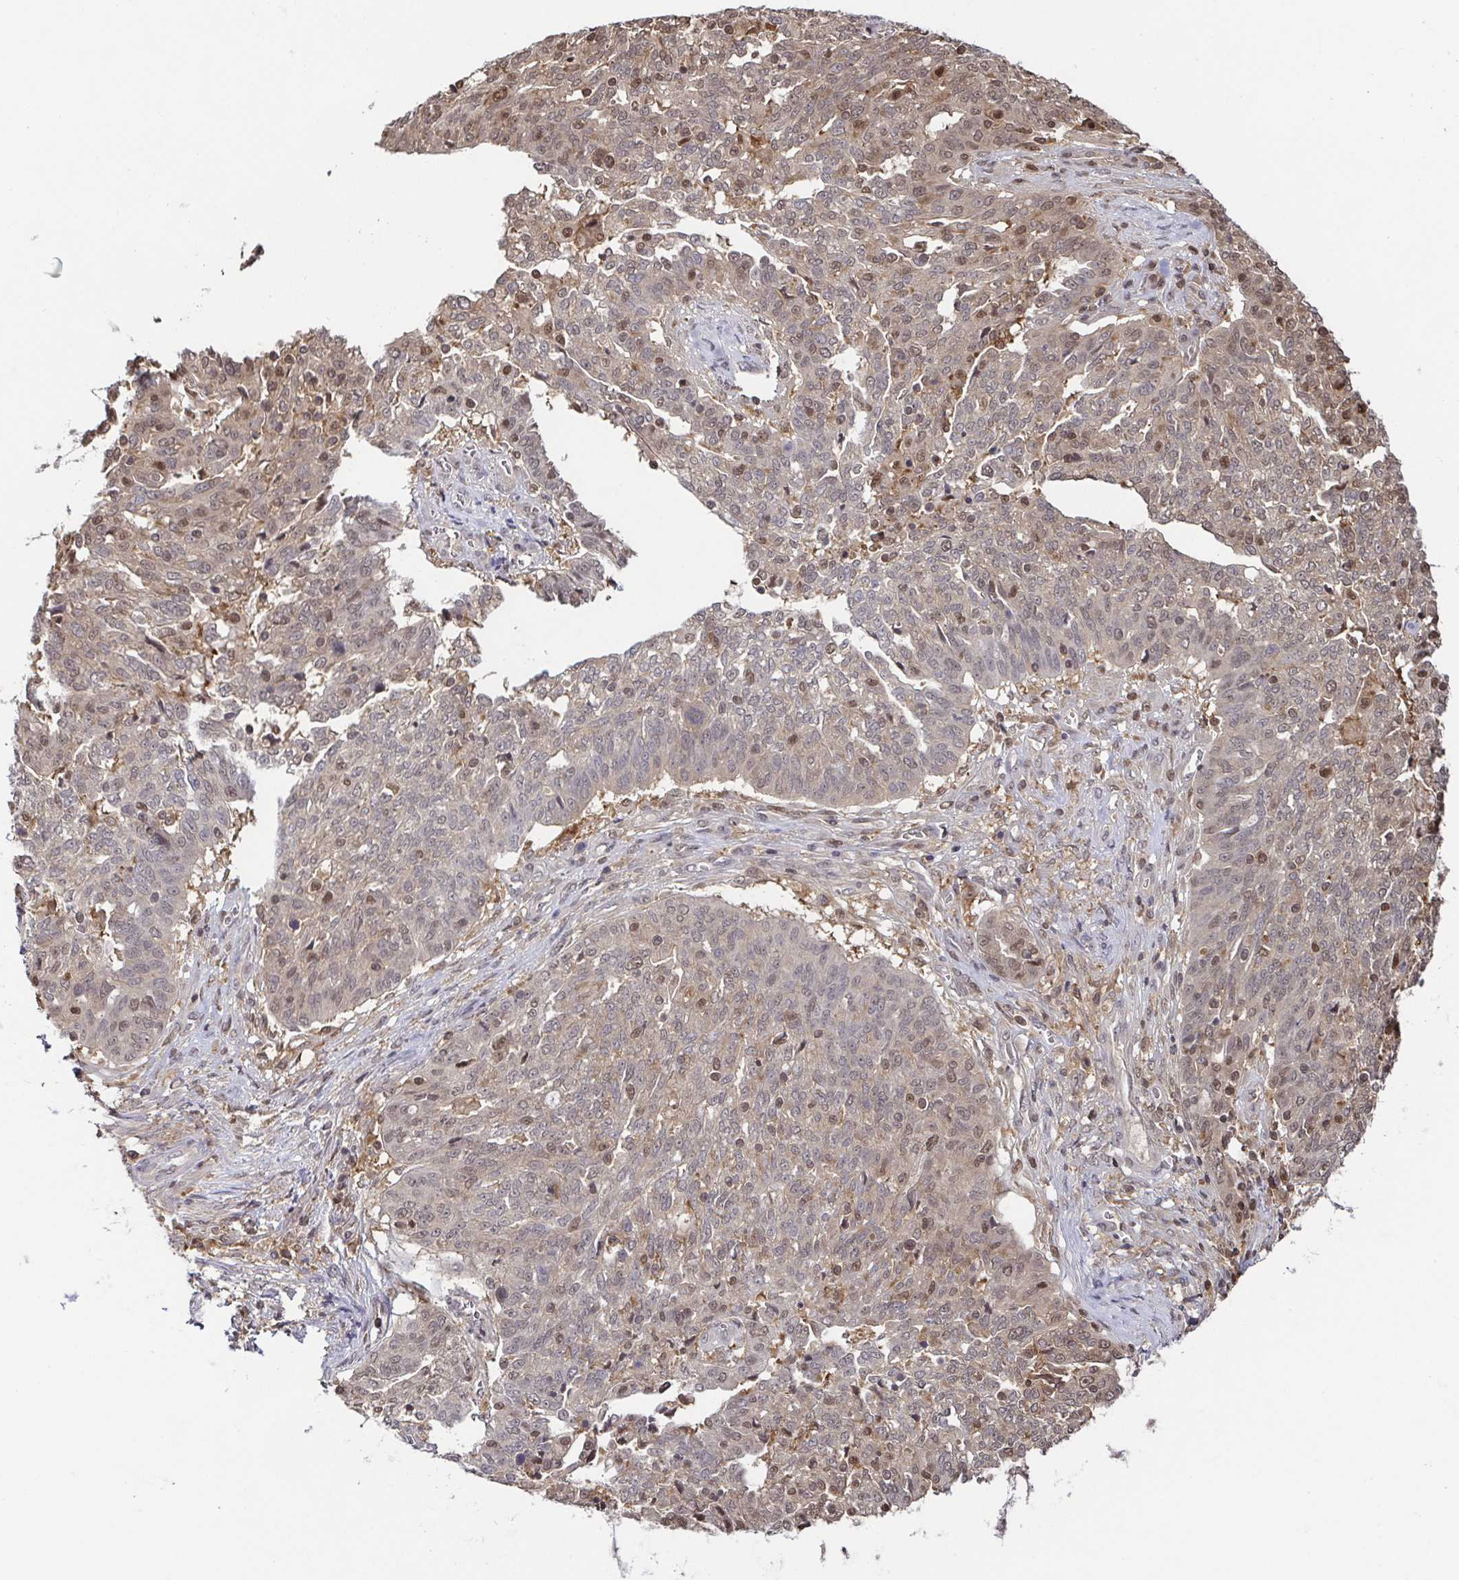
{"staining": {"intensity": "moderate", "quantity": ">75%", "location": "cytoplasmic/membranous,nuclear"}, "tissue": "ovarian cancer", "cell_type": "Tumor cells", "image_type": "cancer", "snomed": [{"axis": "morphology", "description": "Cystadenocarcinoma, serous, NOS"}, {"axis": "topography", "description": "Ovary"}], "caption": "Immunohistochemistry histopathology image of human ovarian cancer (serous cystadenocarcinoma) stained for a protein (brown), which shows medium levels of moderate cytoplasmic/membranous and nuclear staining in approximately >75% of tumor cells.", "gene": "PSMB9", "patient": {"sex": "female", "age": 67}}